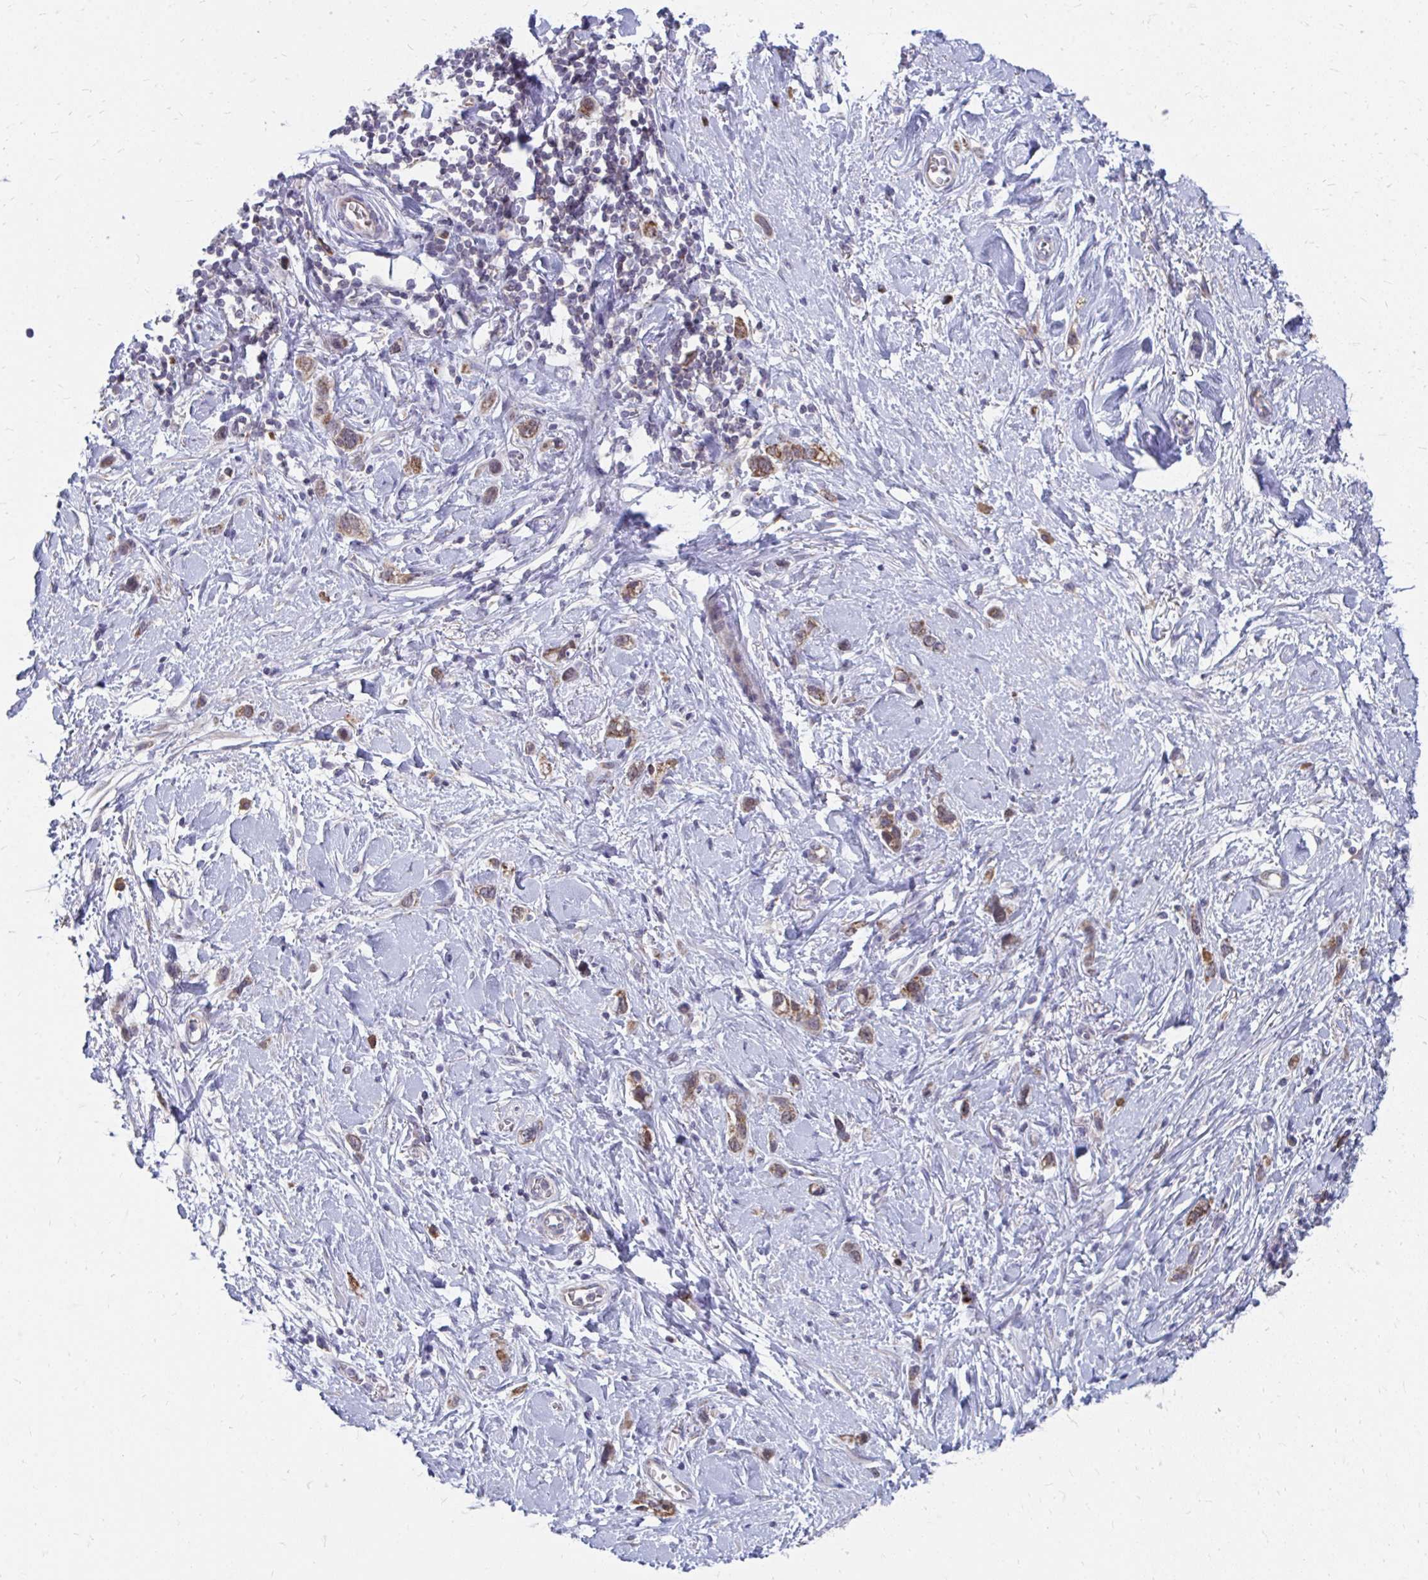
{"staining": {"intensity": "moderate", "quantity": ">75%", "location": "cytoplasmic/membranous"}, "tissue": "stomach cancer", "cell_type": "Tumor cells", "image_type": "cancer", "snomed": [{"axis": "morphology", "description": "Adenocarcinoma, NOS"}, {"axis": "topography", "description": "Stomach"}], "caption": "An IHC photomicrograph of tumor tissue is shown. Protein staining in brown shows moderate cytoplasmic/membranous positivity in stomach cancer within tumor cells. Nuclei are stained in blue.", "gene": "PABIR3", "patient": {"sex": "female", "age": 65}}